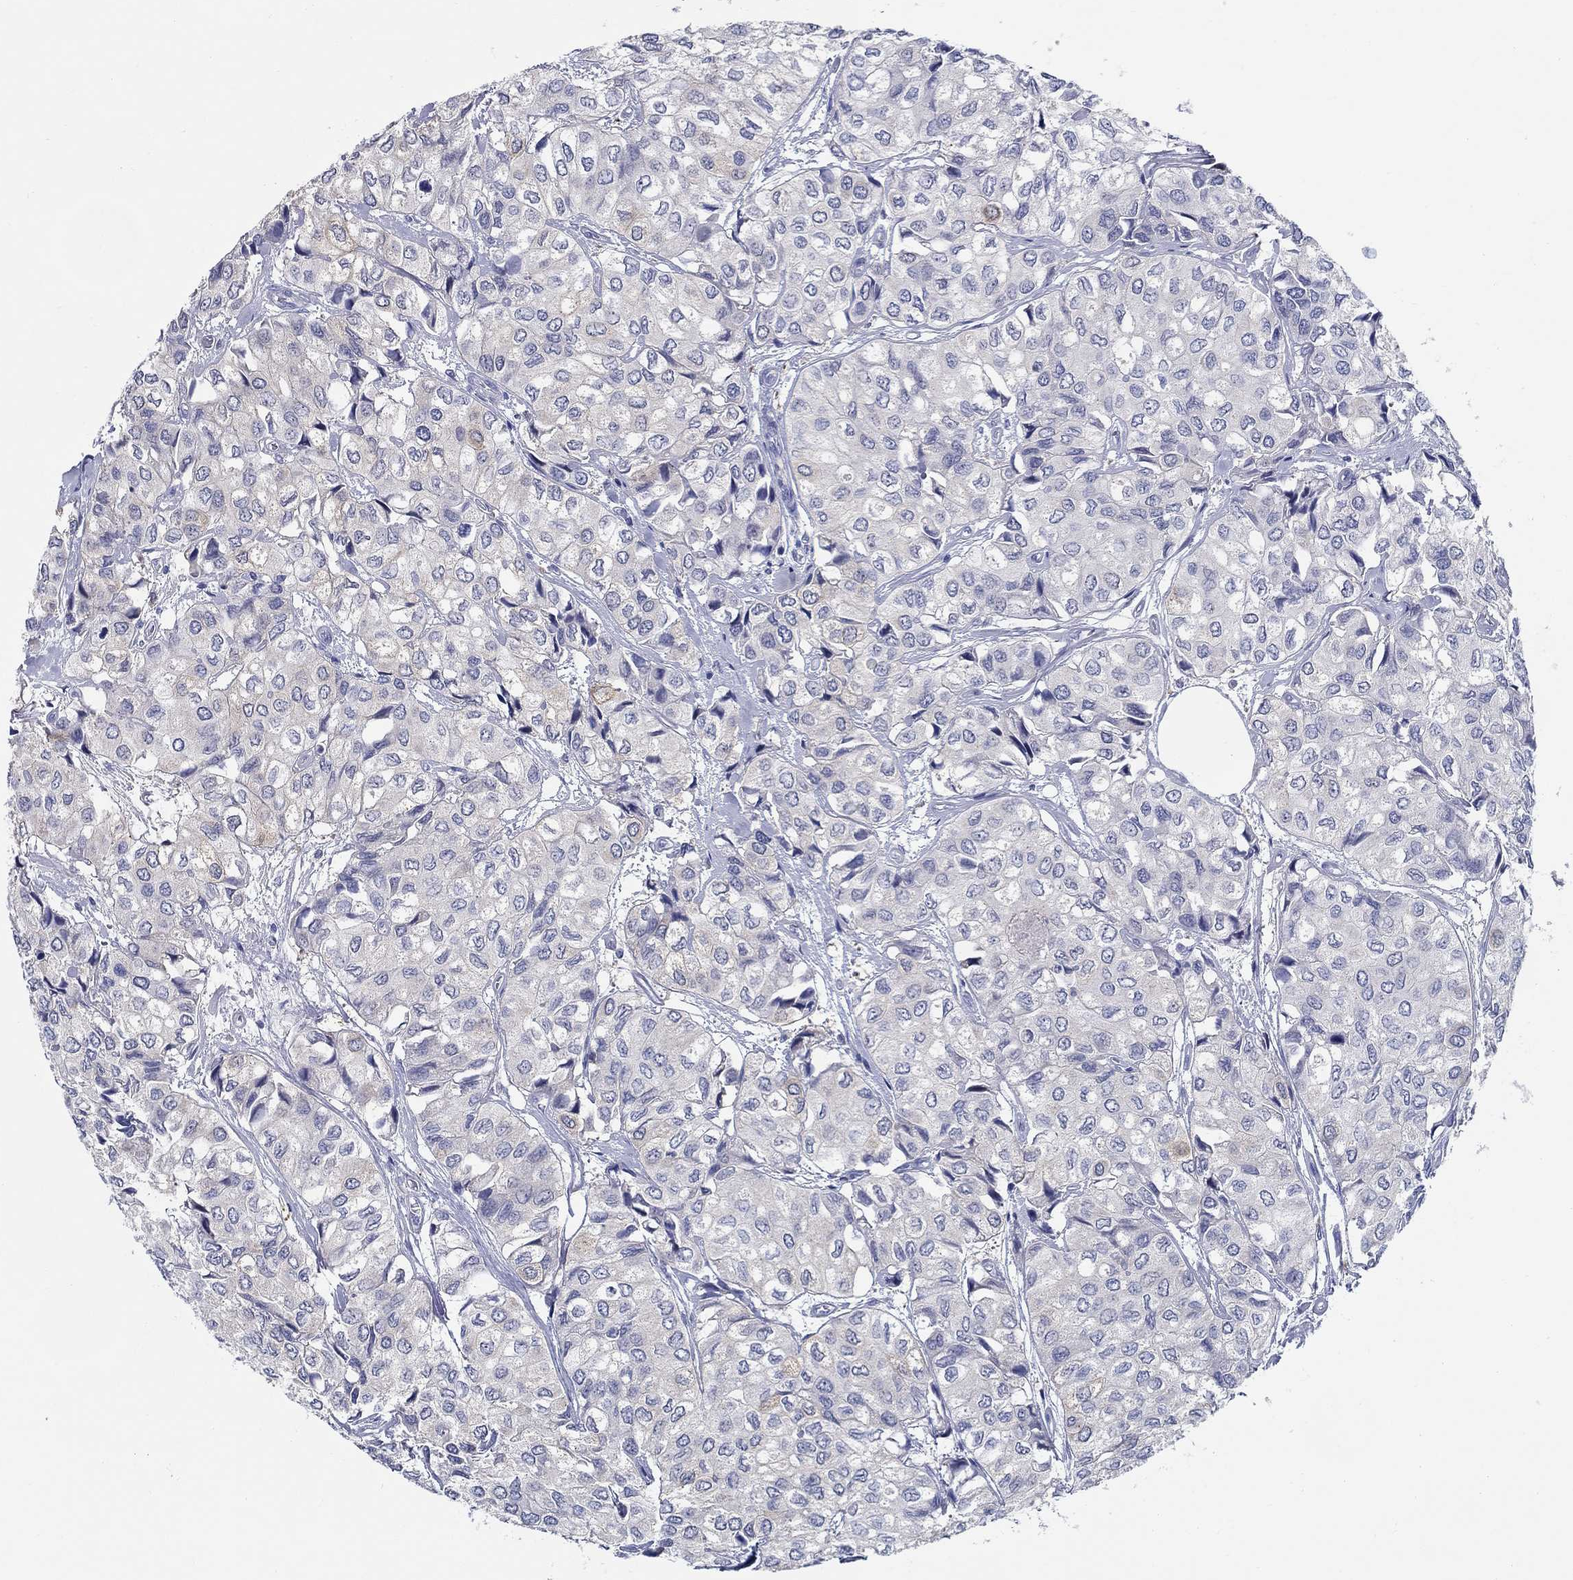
{"staining": {"intensity": "negative", "quantity": "none", "location": "none"}, "tissue": "urothelial cancer", "cell_type": "Tumor cells", "image_type": "cancer", "snomed": [{"axis": "morphology", "description": "Urothelial carcinoma, High grade"}, {"axis": "topography", "description": "Urinary bladder"}], "caption": "An immunohistochemistry (IHC) histopathology image of urothelial cancer is shown. There is no staining in tumor cells of urothelial cancer.", "gene": "RAP1GAP", "patient": {"sex": "male", "age": 73}}